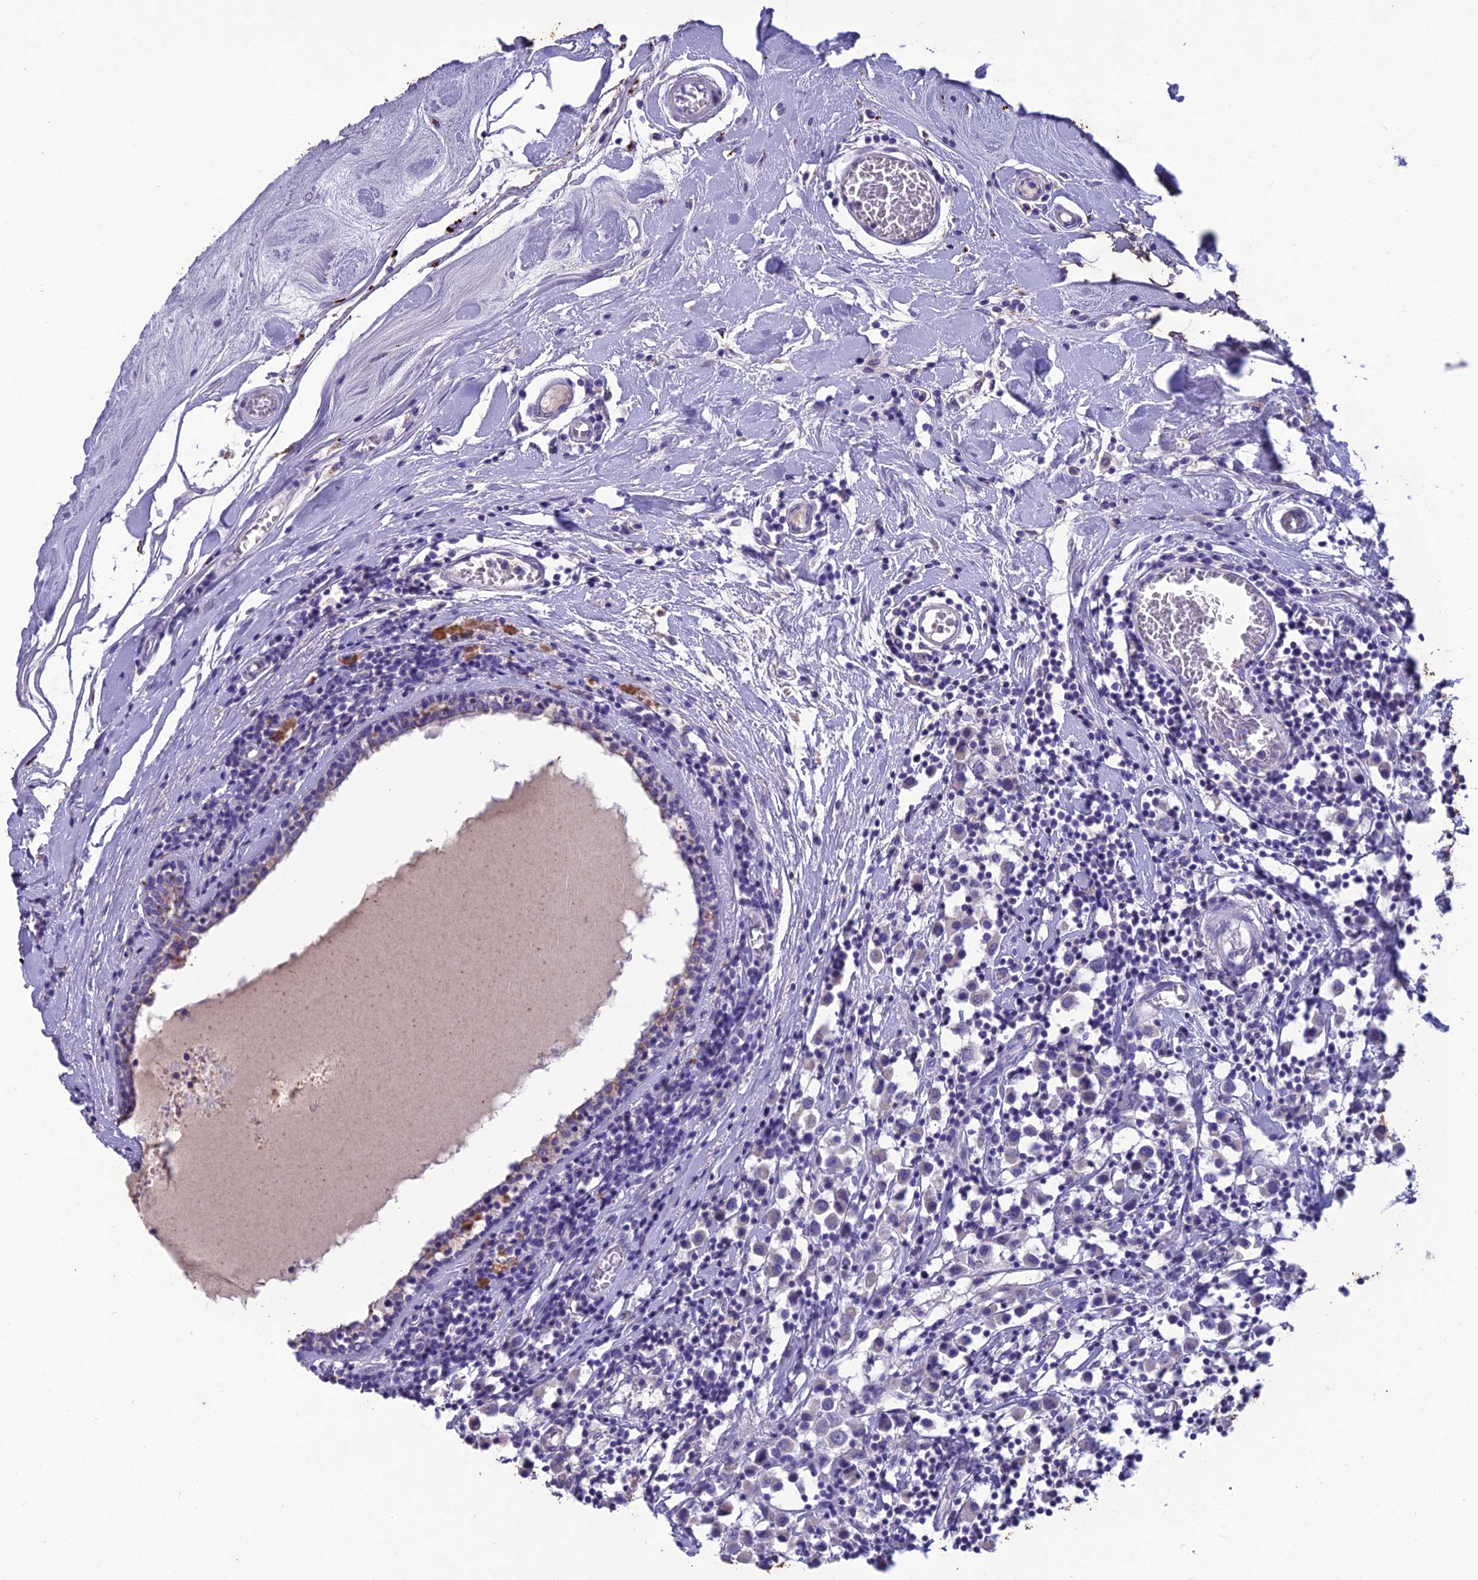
{"staining": {"intensity": "negative", "quantity": "none", "location": "none"}, "tissue": "breast cancer", "cell_type": "Tumor cells", "image_type": "cancer", "snomed": [{"axis": "morphology", "description": "Duct carcinoma"}, {"axis": "topography", "description": "Breast"}], "caption": "The image reveals no significant positivity in tumor cells of intraductal carcinoma (breast).", "gene": "IFT172", "patient": {"sex": "female", "age": 61}}